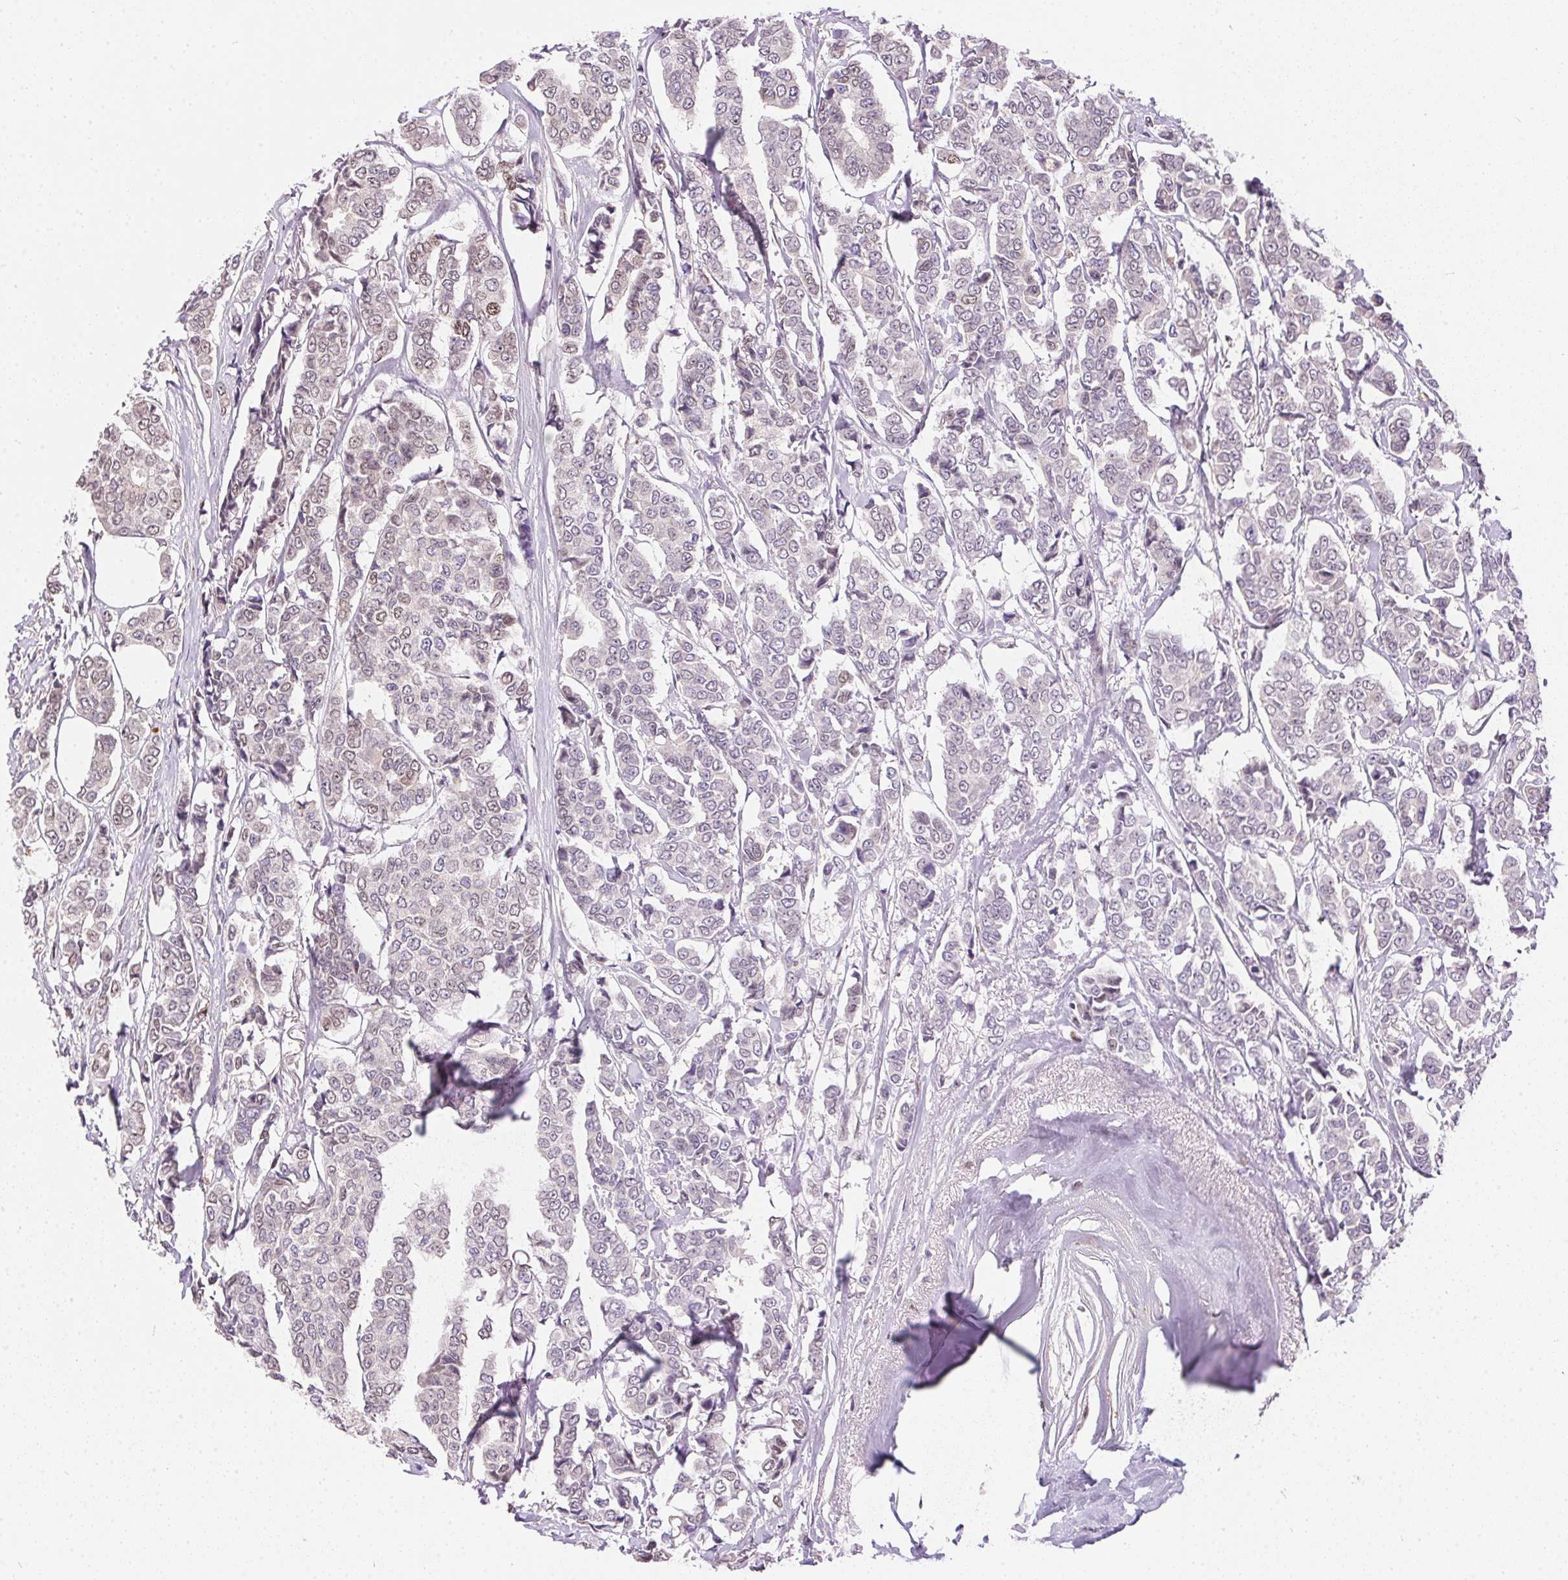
{"staining": {"intensity": "weak", "quantity": "<25%", "location": "nuclear"}, "tissue": "breast cancer", "cell_type": "Tumor cells", "image_type": "cancer", "snomed": [{"axis": "morphology", "description": "Duct carcinoma"}, {"axis": "topography", "description": "Breast"}], "caption": "This is an immunohistochemistry (IHC) histopathology image of human intraductal carcinoma (breast). There is no staining in tumor cells.", "gene": "ORM1", "patient": {"sex": "female", "age": 94}}